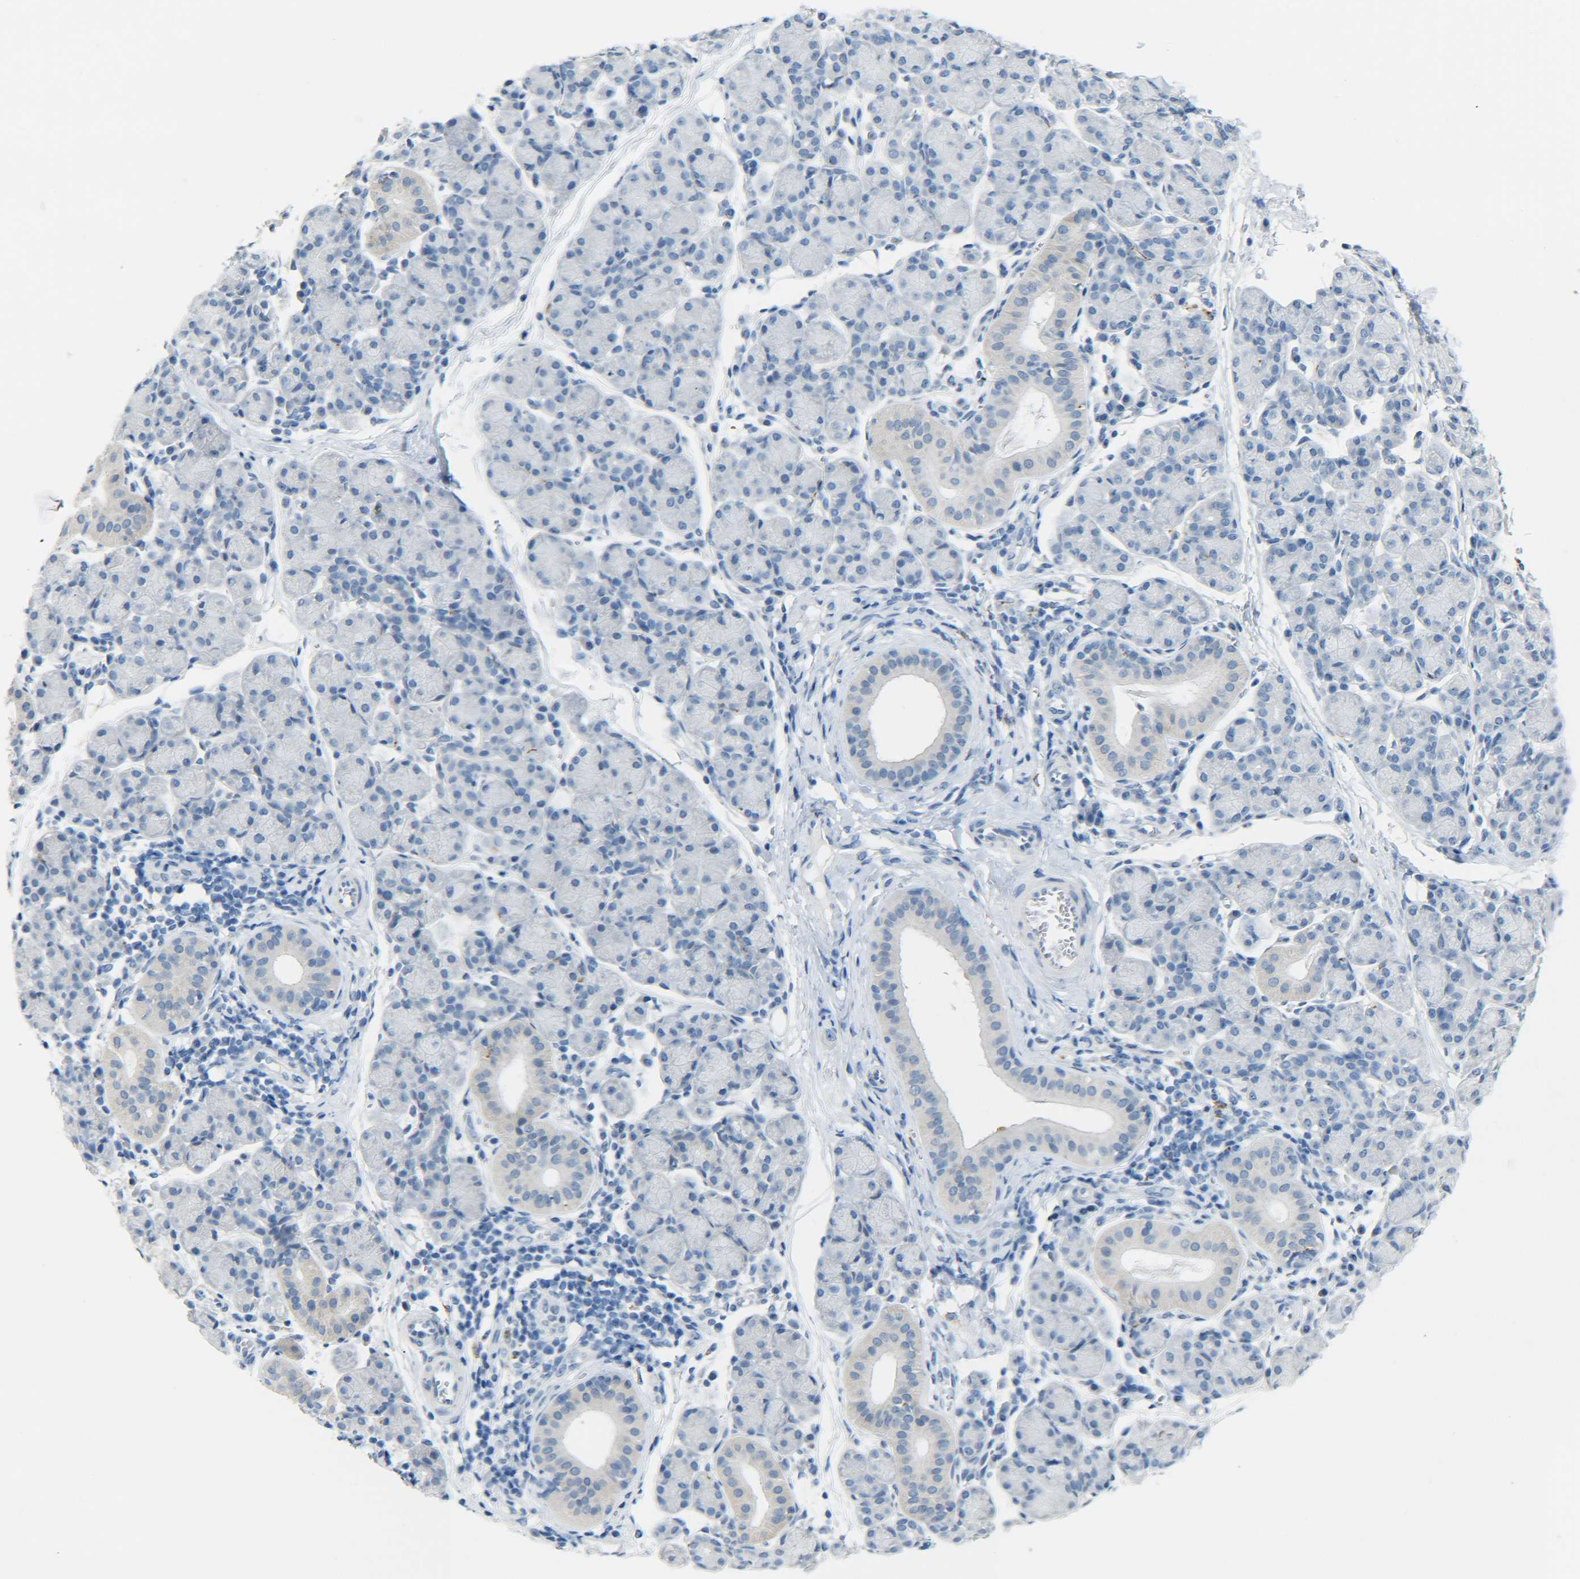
{"staining": {"intensity": "negative", "quantity": "none", "location": "none"}, "tissue": "salivary gland", "cell_type": "Glandular cells", "image_type": "normal", "snomed": [{"axis": "morphology", "description": "Normal tissue, NOS"}, {"axis": "morphology", "description": "Inflammation, NOS"}, {"axis": "topography", "description": "Lymph node"}, {"axis": "topography", "description": "Salivary gland"}], "caption": "There is no significant positivity in glandular cells of salivary gland. (Brightfield microscopy of DAB immunohistochemistry (IHC) at high magnification).", "gene": "C15orf48", "patient": {"sex": "male", "age": 3}}